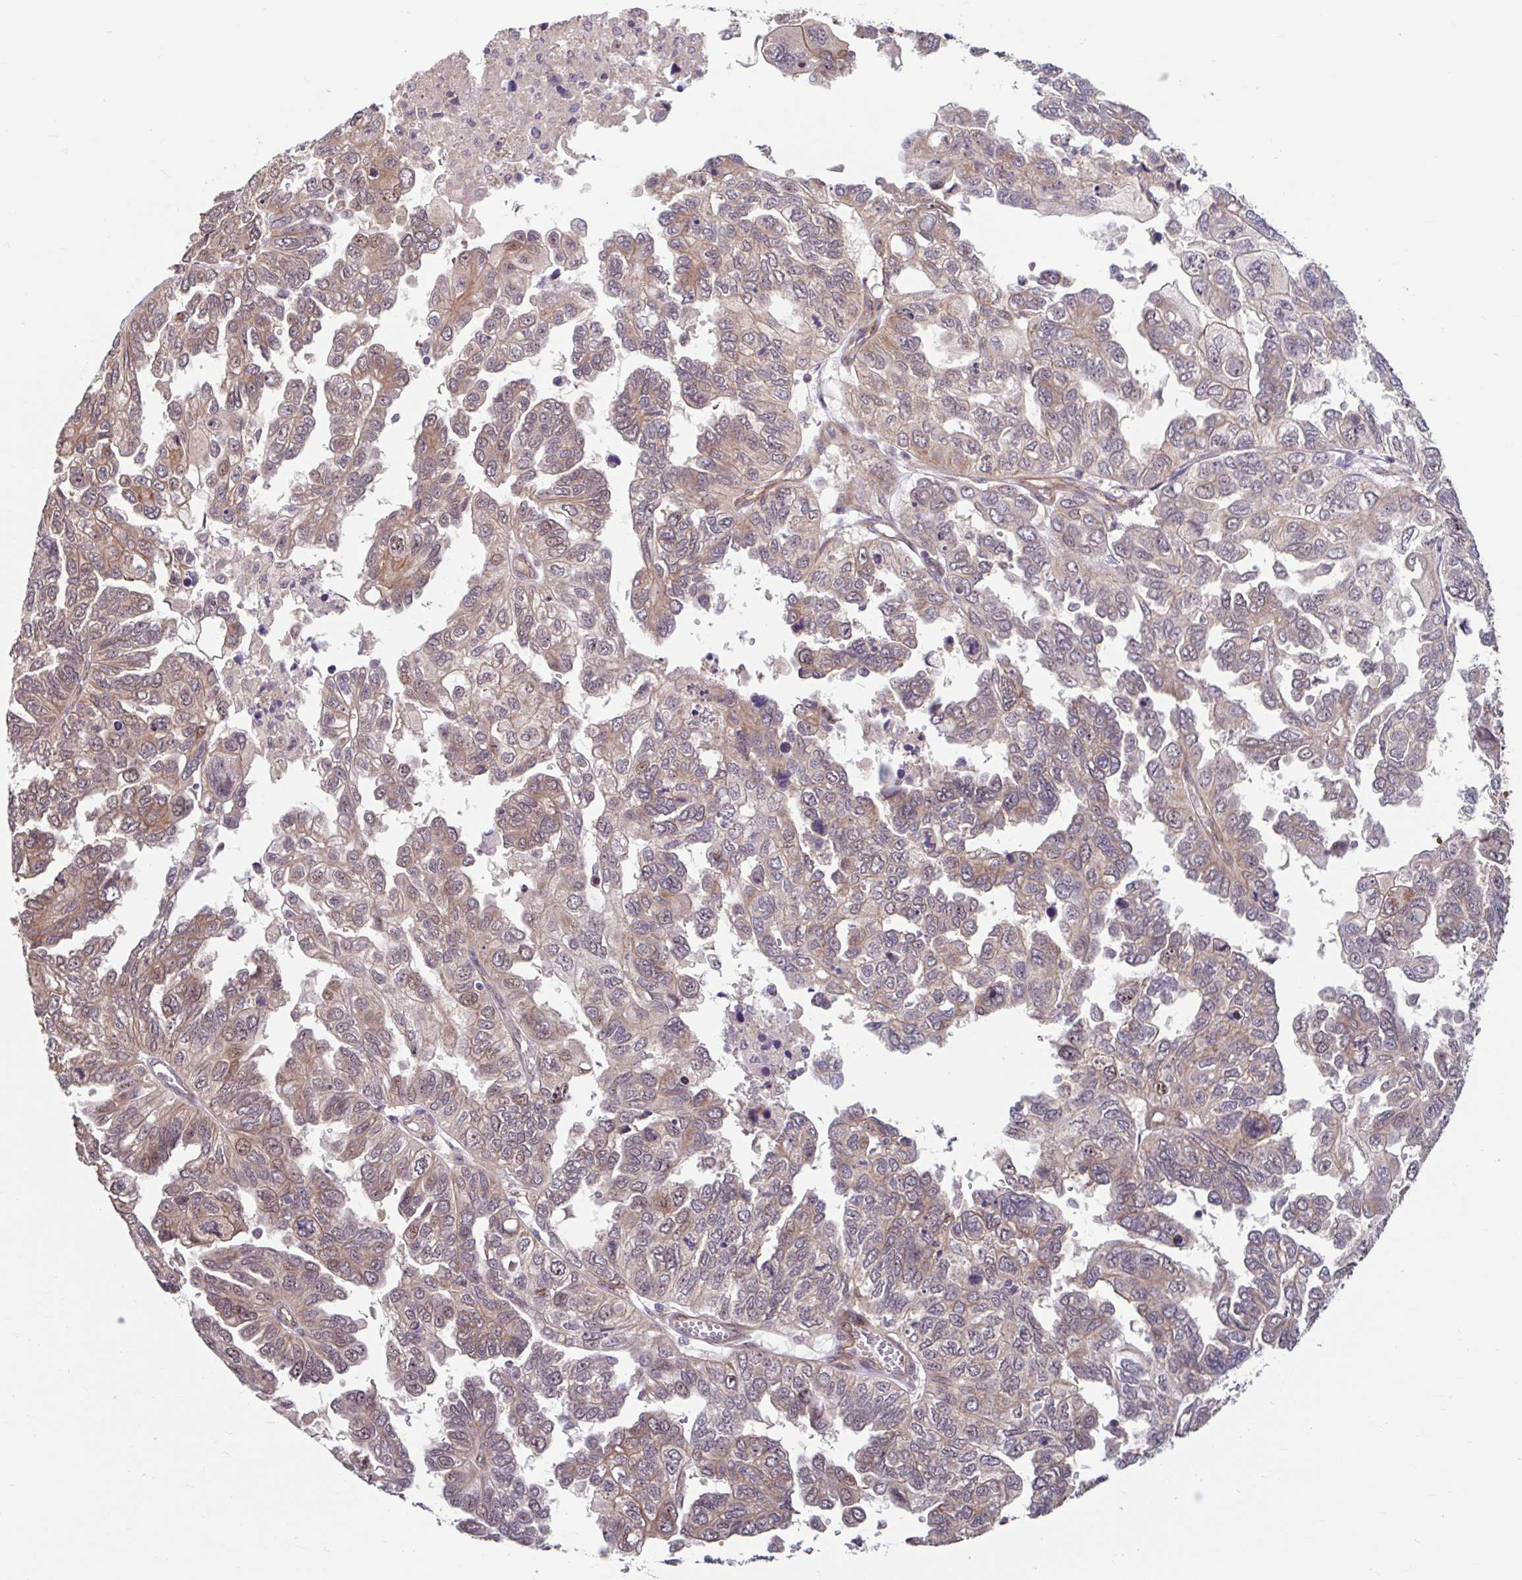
{"staining": {"intensity": "weak", "quantity": "25%-75%", "location": "cytoplasmic/membranous,nuclear"}, "tissue": "ovarian cancer", "cell_type": "Tumor cells", "image_type": "cancer", "snomed": [{"axis": "morphology", "description": "Cystadenocarcinoma, serous, NOS"}, {"axis": "topography", "description": "Ovary"}], "caption": "Tumor cells demonstrate low levels of weak cytoplasmic/membranous and nuclear expression in about 25%-75% of cells in serous cystadenocarcinoma (ovarian). Nuclei are stained in blue.", "gene": "STYXL1", "patient": {"sex": "female", "age": 53}}